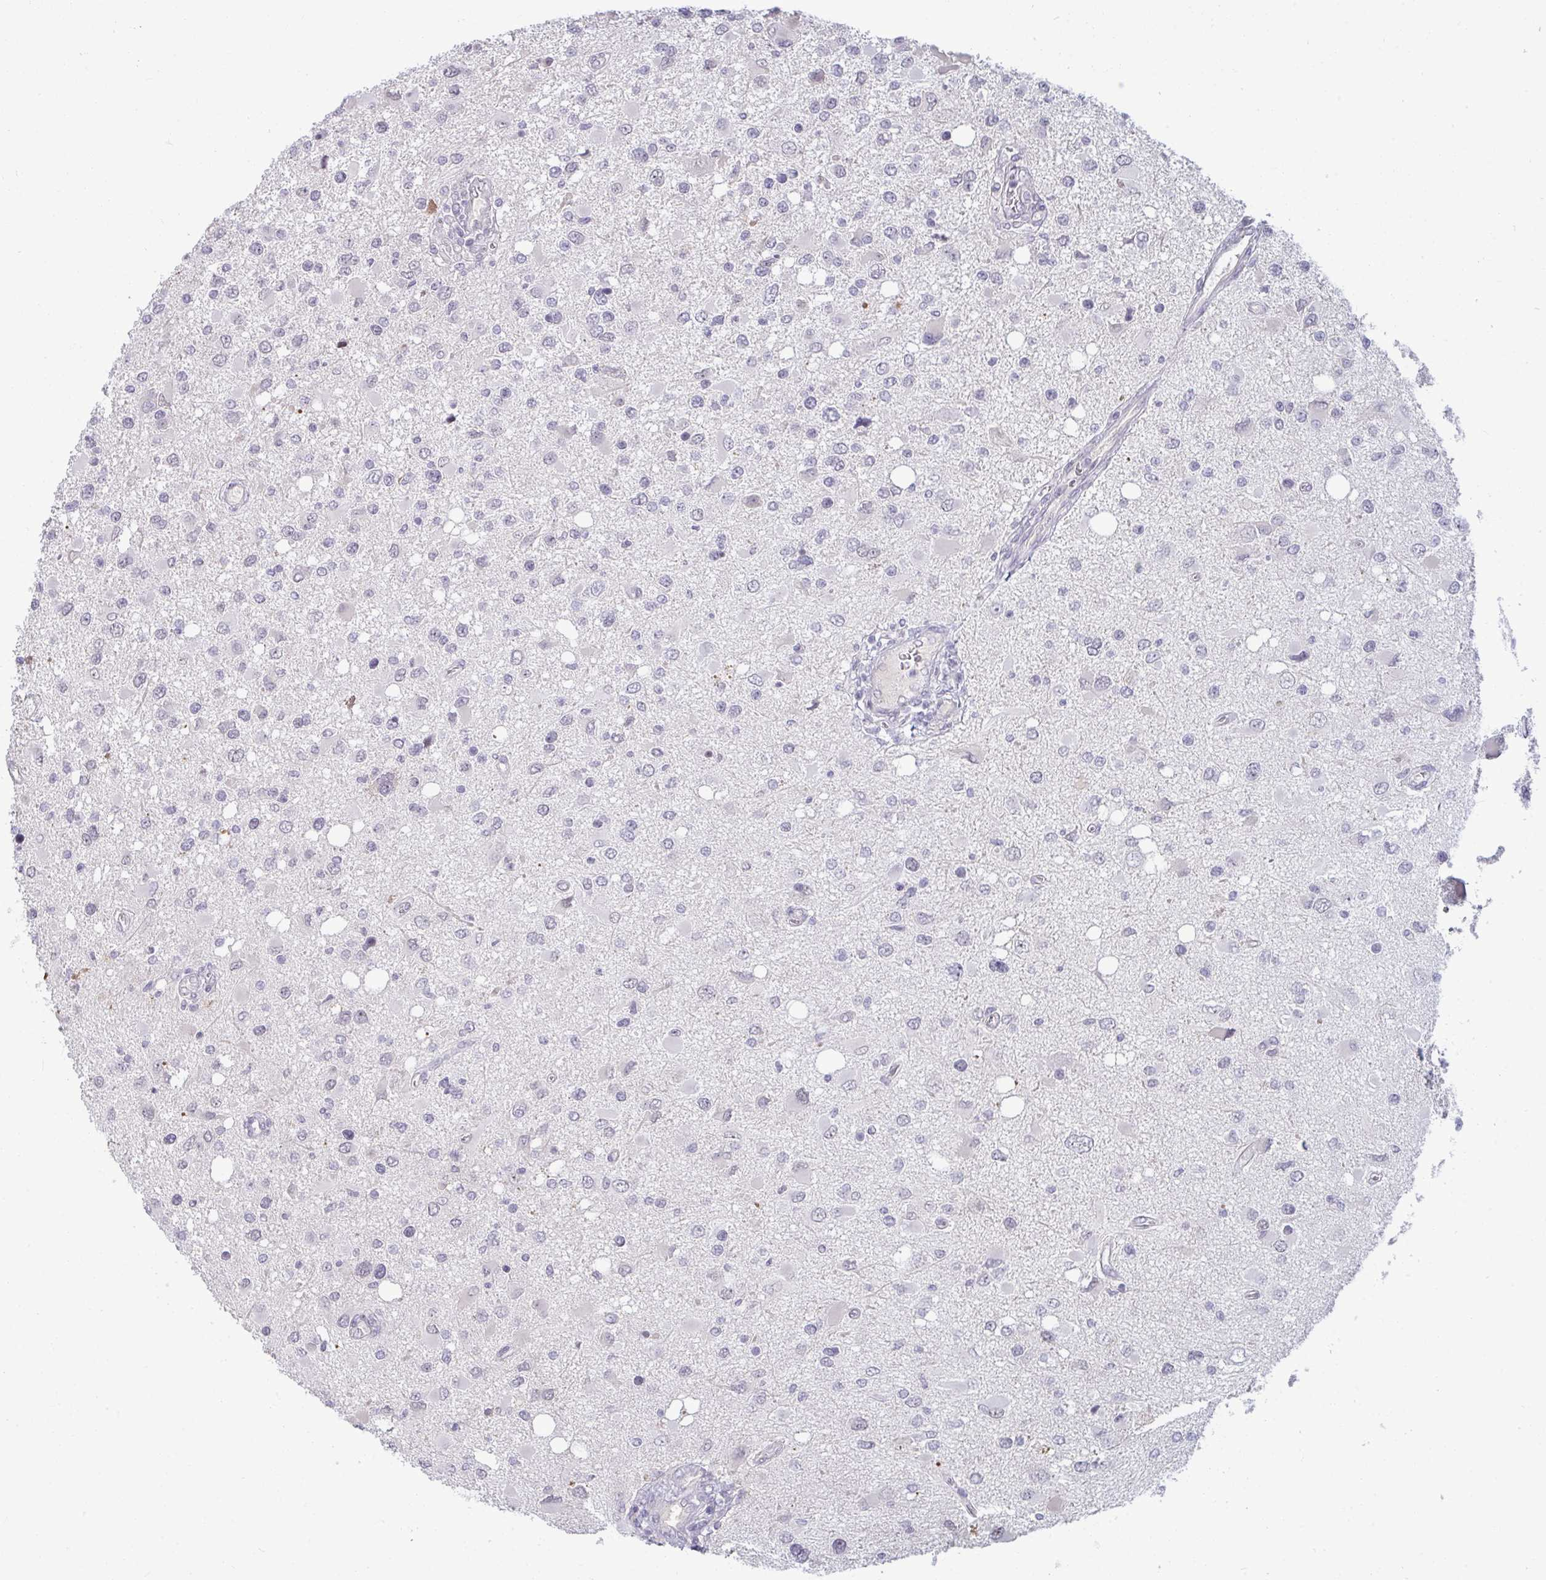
{"staining": {"intensity": "negative", "quantity": "none", "location": "none"}, "tissue": "glioma", "cell_type": "Tumor cells", "image_type": "cancer", "snomed": [{"axis": "morphology", "description": "Glioma, malignant, High grade"}, {"axis": "topography", "description": "Brain"}], "caption": "The micrograph shows no staining of tumor cells in glioma.", "gene": "RNASEH1", "patient": {"sex": "male", "age": 53}}